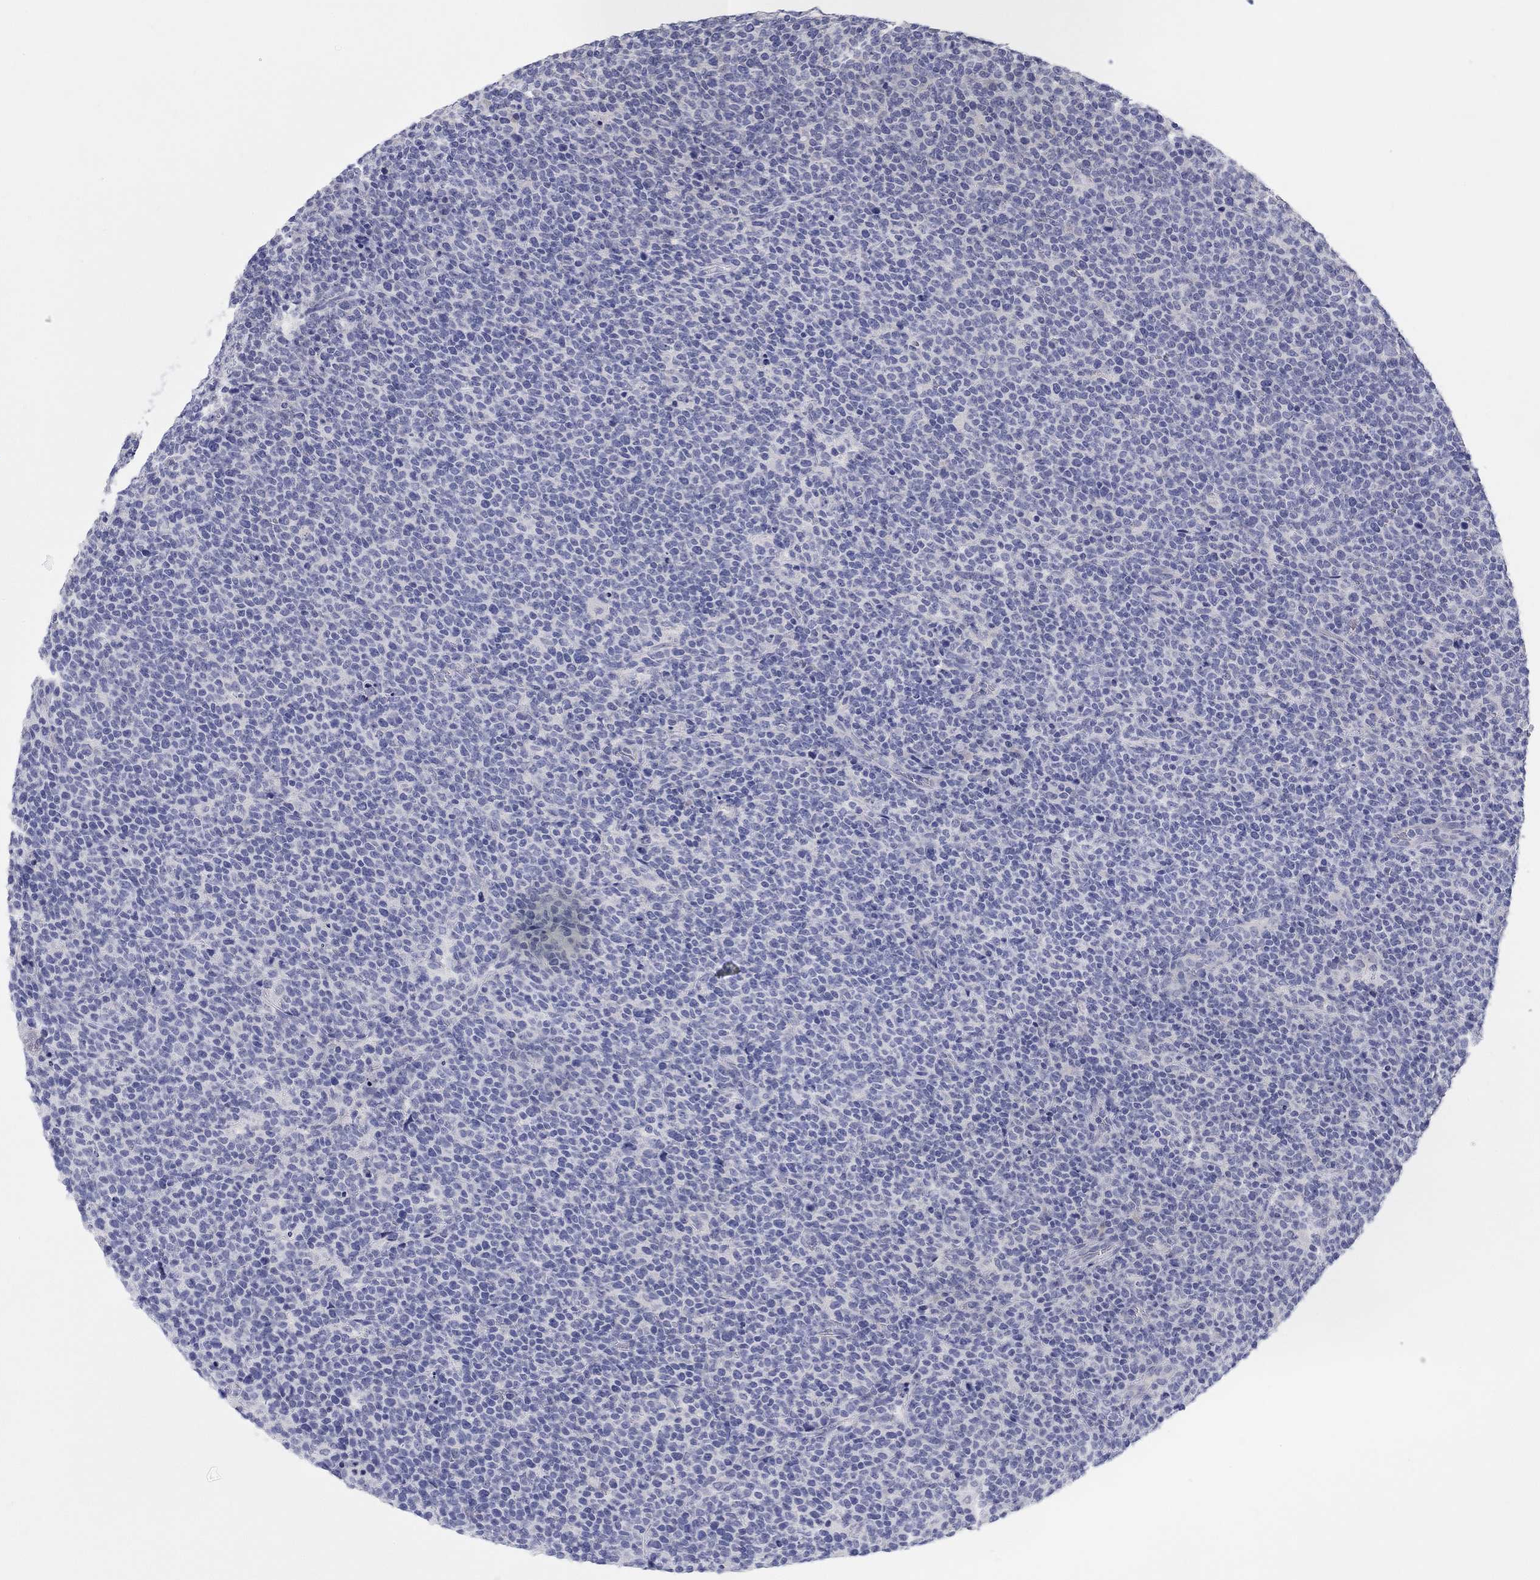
{"staining": {"intensity": "negative", "quantity": "none", "location": "none"}, "tissue": "lymphoma", "cell_type": "Tumor cells", "image_type": "cancer", "snomed": [{"axis": "morphology", "description": "Malignant lymphoma, non-Hodgkin's type, High grade"}, {"axis": "topography", "description": "Lymph node"}], "caption": "A histopathology image of human lymphoma is negative for staining in tumor cells.", "gene": "LRRC4C", "patient": {"sex": "male", "age": 61}}